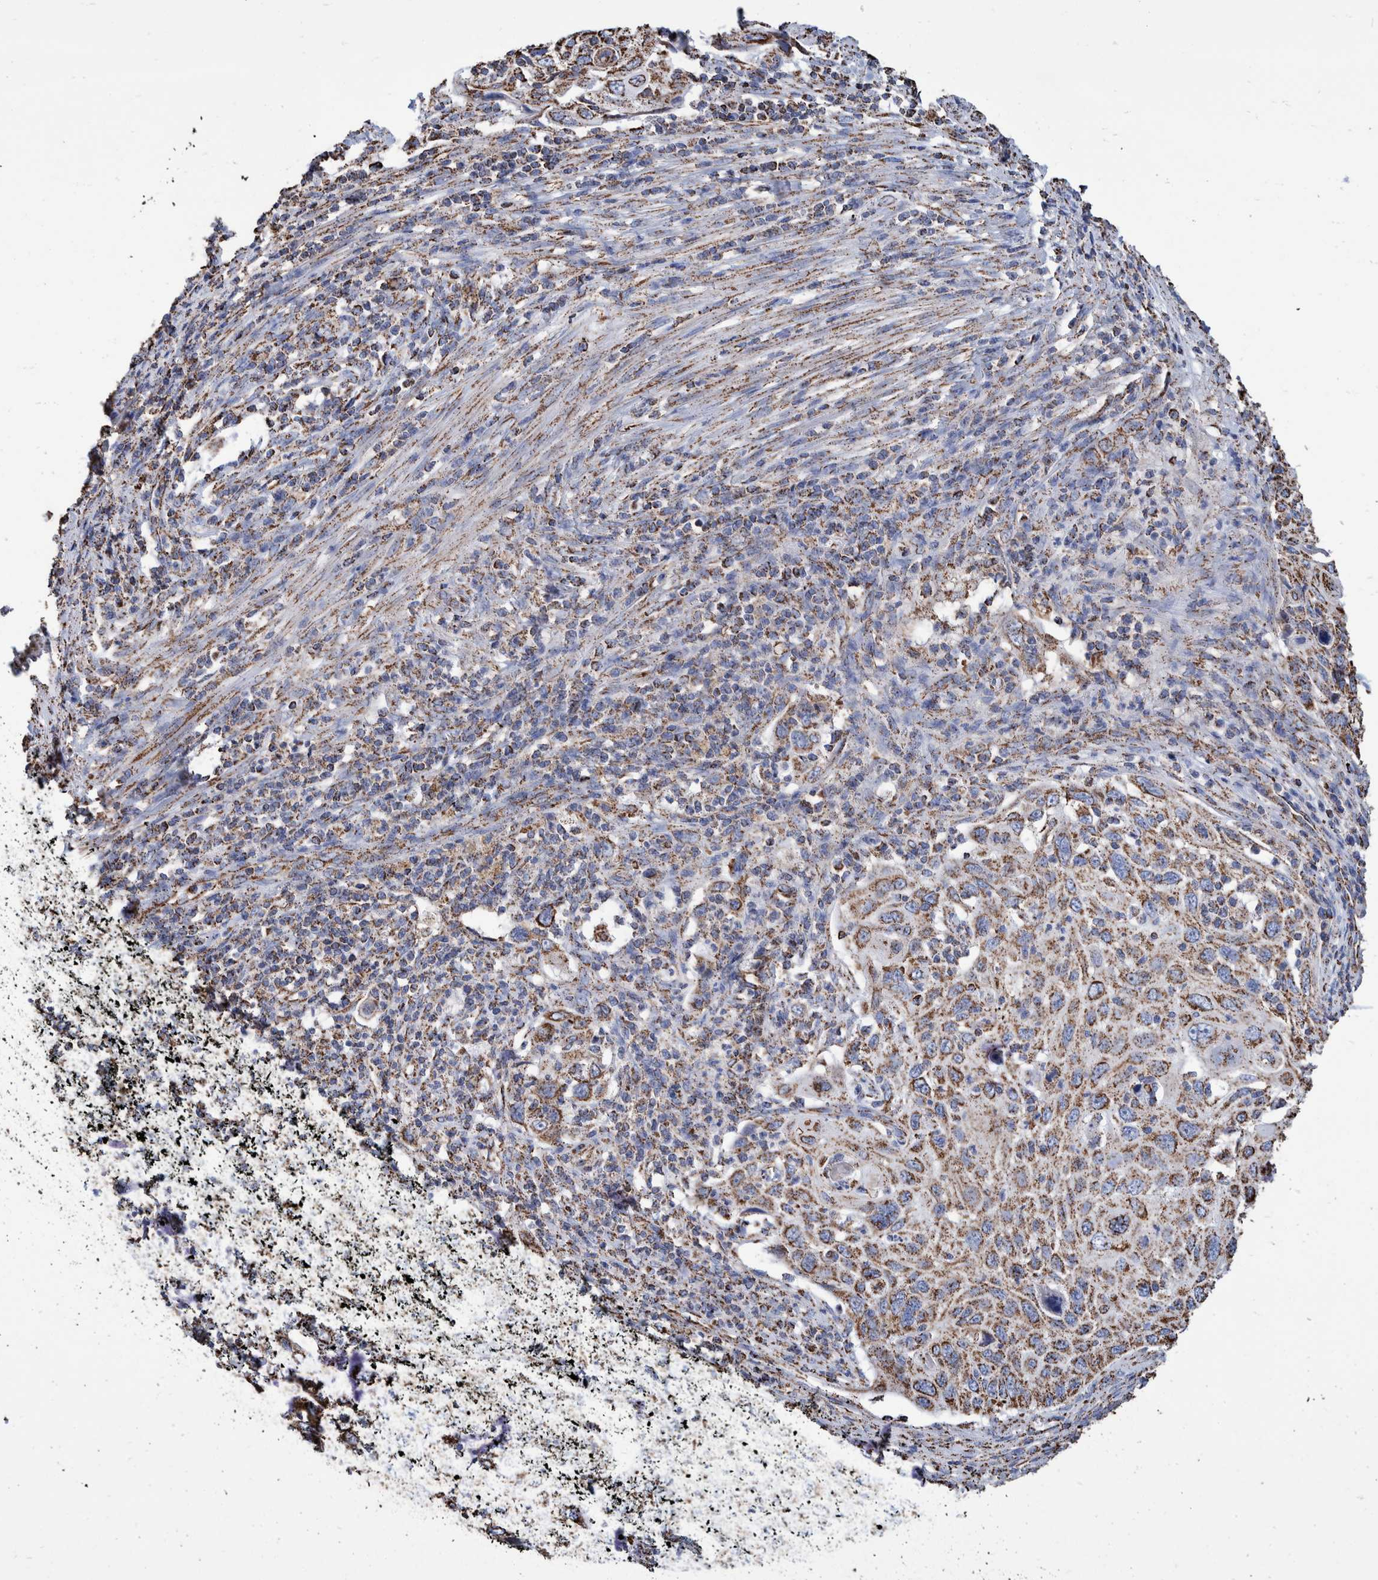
{"staining": {"intensity": "strong", "quantity": ">75%", "location": "cytoplasmic/membranous"}, "tissue": "cervical cancer", "cell_type": "Tumor cells", "image_type": "cancer", "snomed": [{"axis": "morphology", "description": "Squamous cell carcinoma, NOS"}, {"axis": "topography", "description": "Cervix"}], "caption": "Tumor cells reveal strong cytoplasmic/membranous positivity in approximately >75% of cells in cervical cancer (squamous cell carcinoma).", "gene": "VPS26C", "patient": {"sex": "female", "age": 70}}